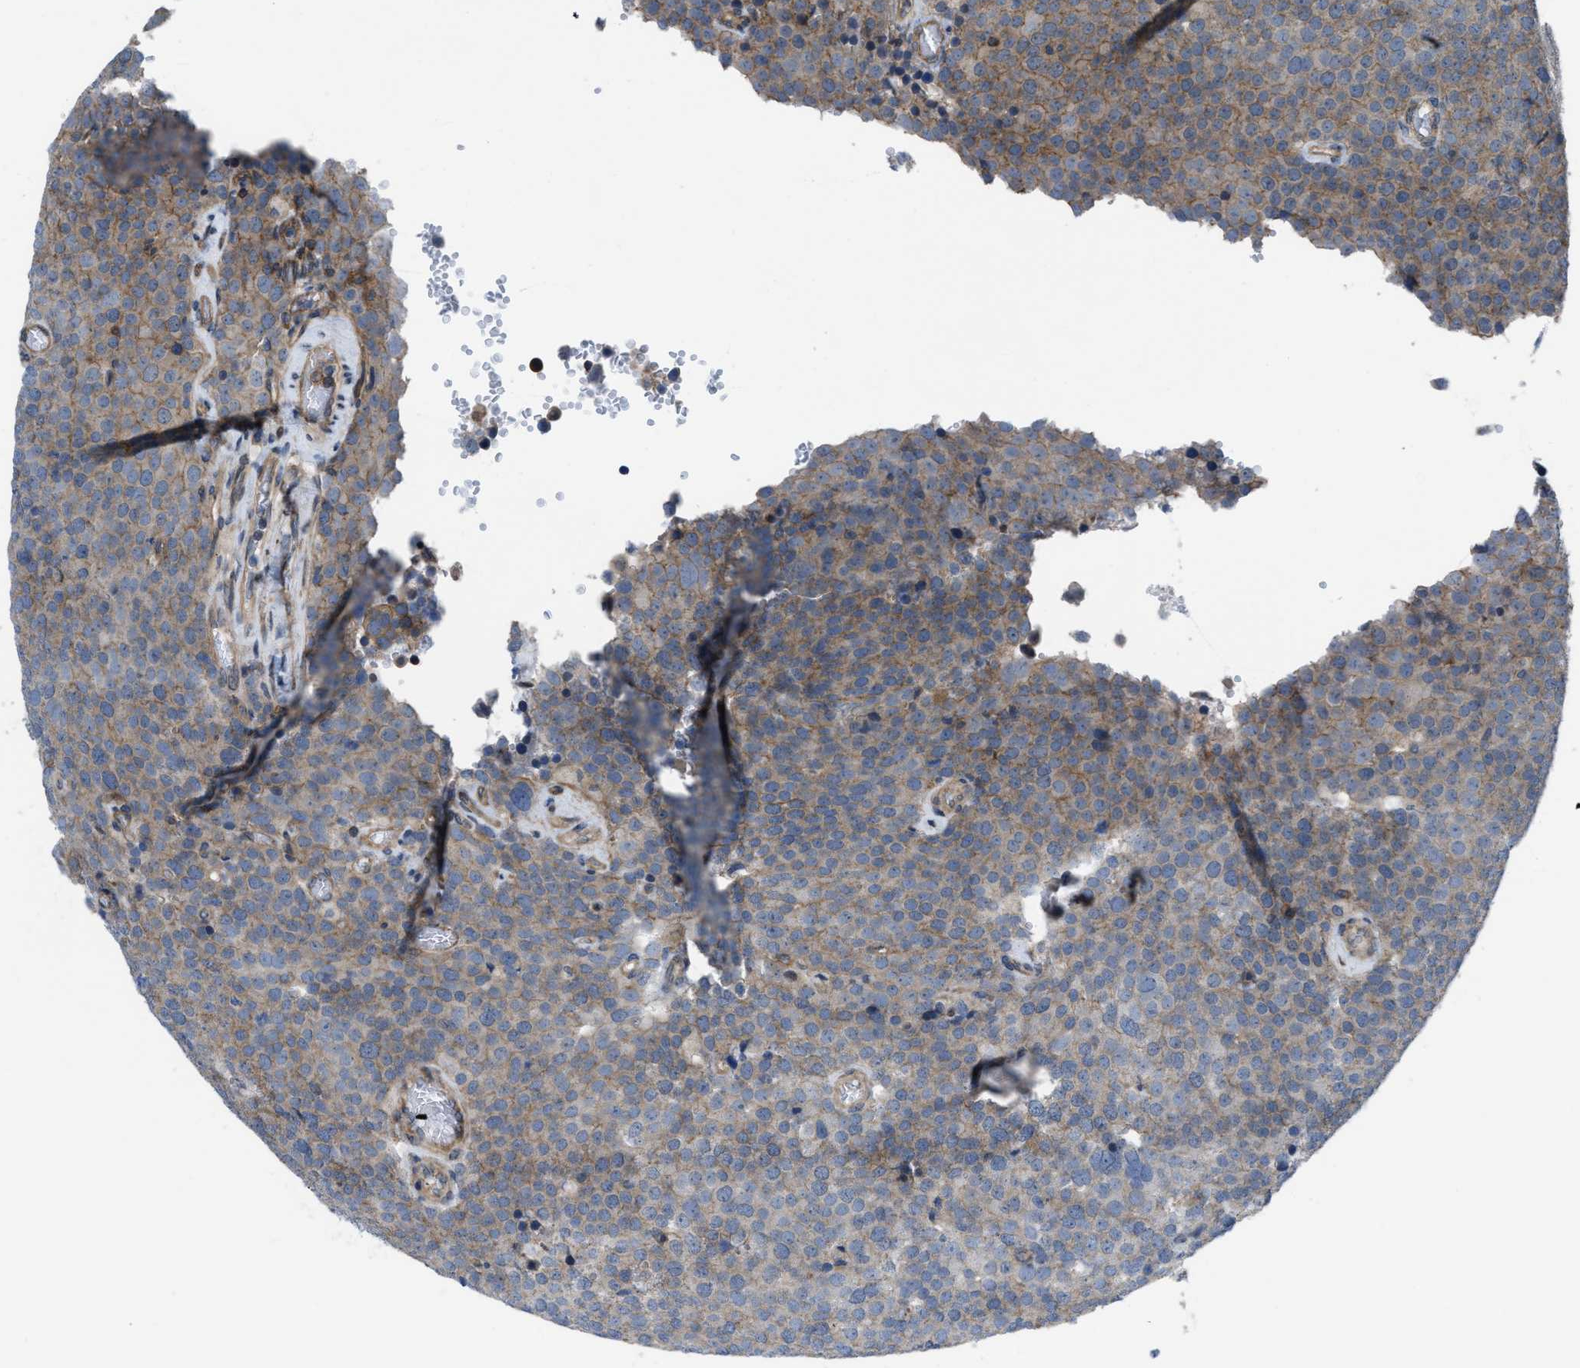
{"staining": {"intensity": "weak", "quantity": "25%-75%", "location": "cytoplasmic/membranous"}, "tissue": "testis cancer", "cell_type": "Tumor cells", "image_type": "cancer", "snomed": [{"axis": "morphology", "description": "Normal tissue, NOS"}, {"axis": "morphology", "description": "Seminoma, NOS"}, {"axis": "topography", "description": "Testis"}], "caption": "Immunohistochemical staining of human testis cancer (seminoma) demonstrates low levels of weak cytoplasmic/membranous protein expression in about 25%-75% of tumor cells.", "gene": "MYO18A", "patient": {"sex": "male", "age": 71}}